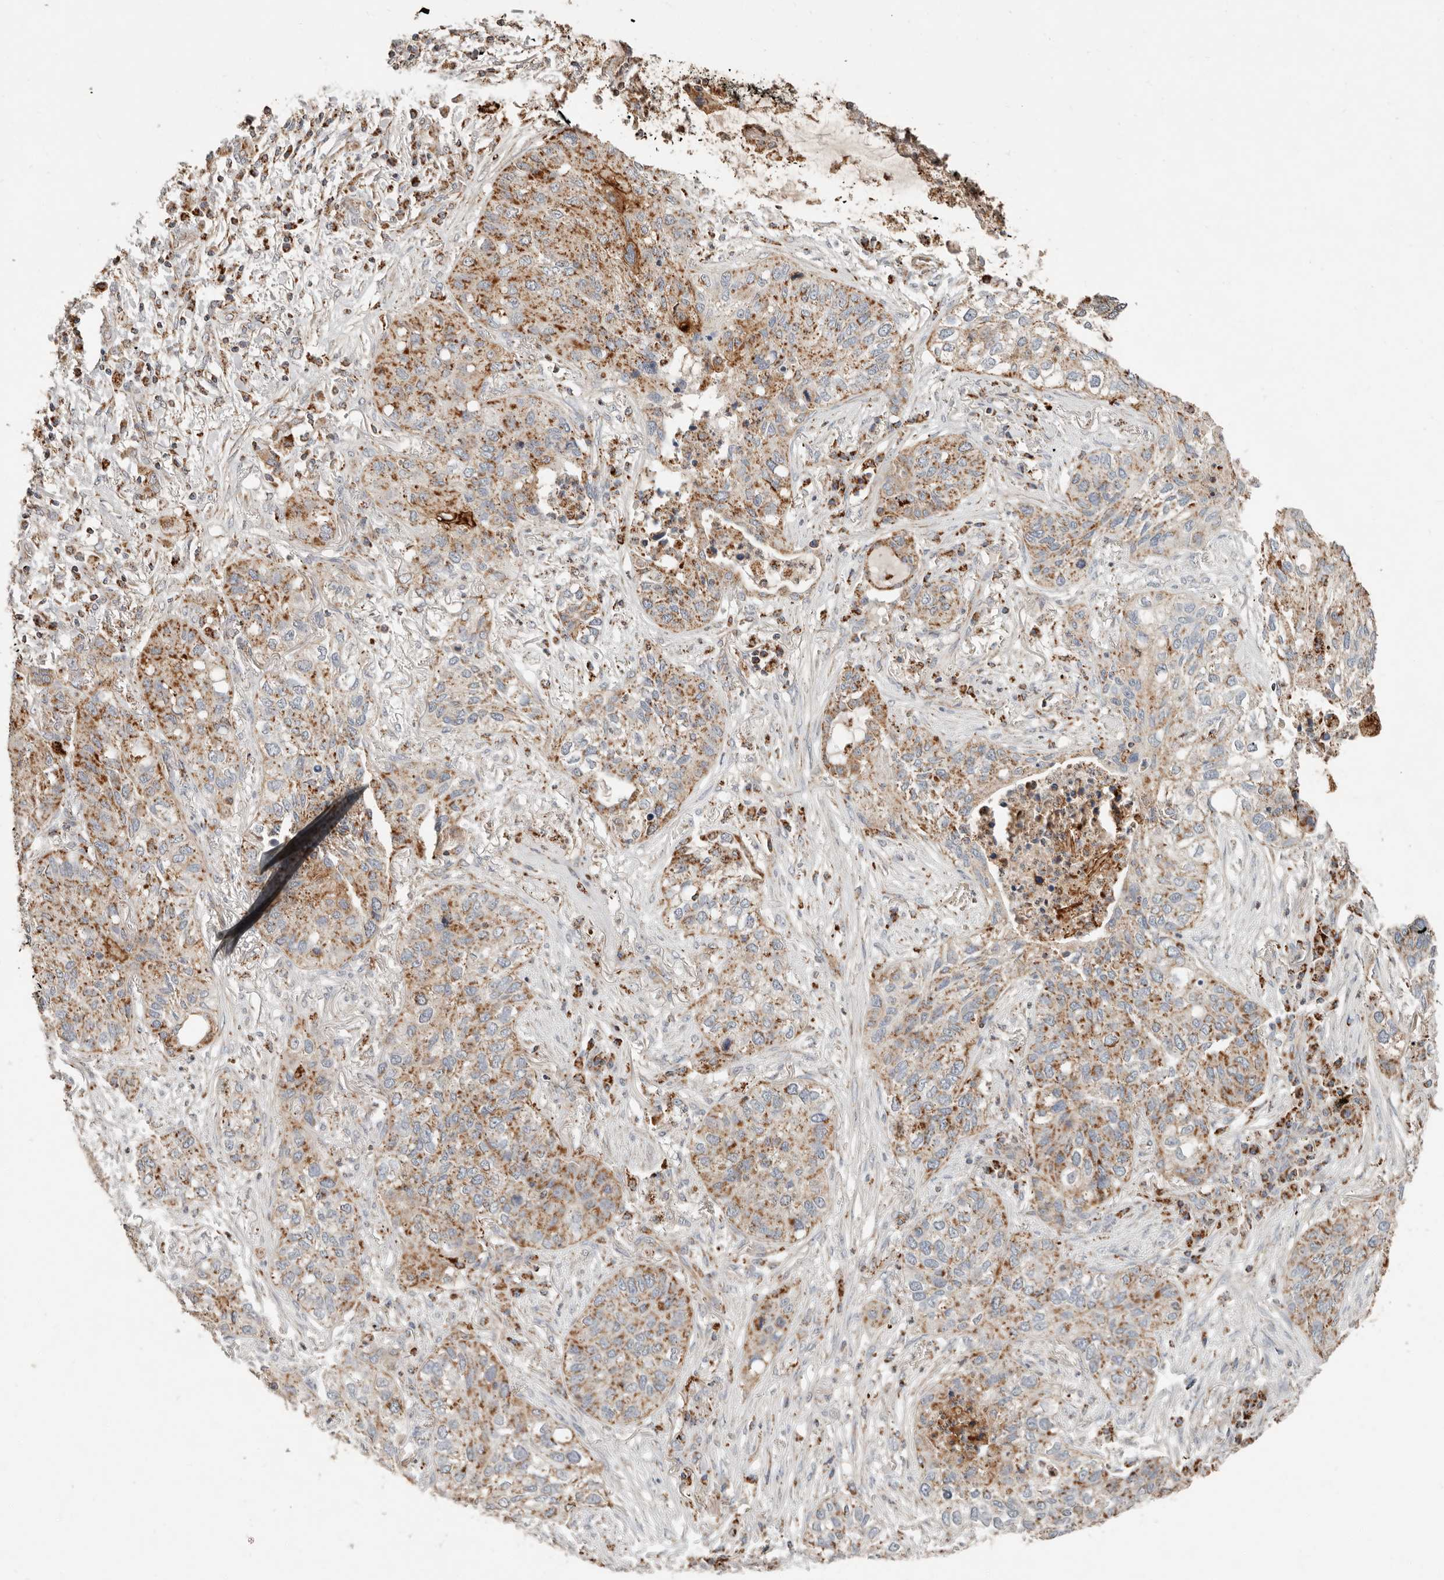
{"staining": {"intensity": "moderate", "quantity": ">75%", "location": "cytoplasmic/membranous"}, "tissue": "lung cancer", "cell_type": "Tumor cells", "image_type": "cancer", "snomed": [{"axis": "morphology", "description": "Squamous cell carcinoma, NOS"}, {"axis": "topography", "description": "Lung"}], "caption": "Immunohistochemical staining of human lung squamous cell carcinoma reveals medium levels of moderate cytoplasmic/membranous staining in about >75% of tumor cells.", "gene": "ARHGEF10L", "patient": {"sex": "female", "age": 63}}